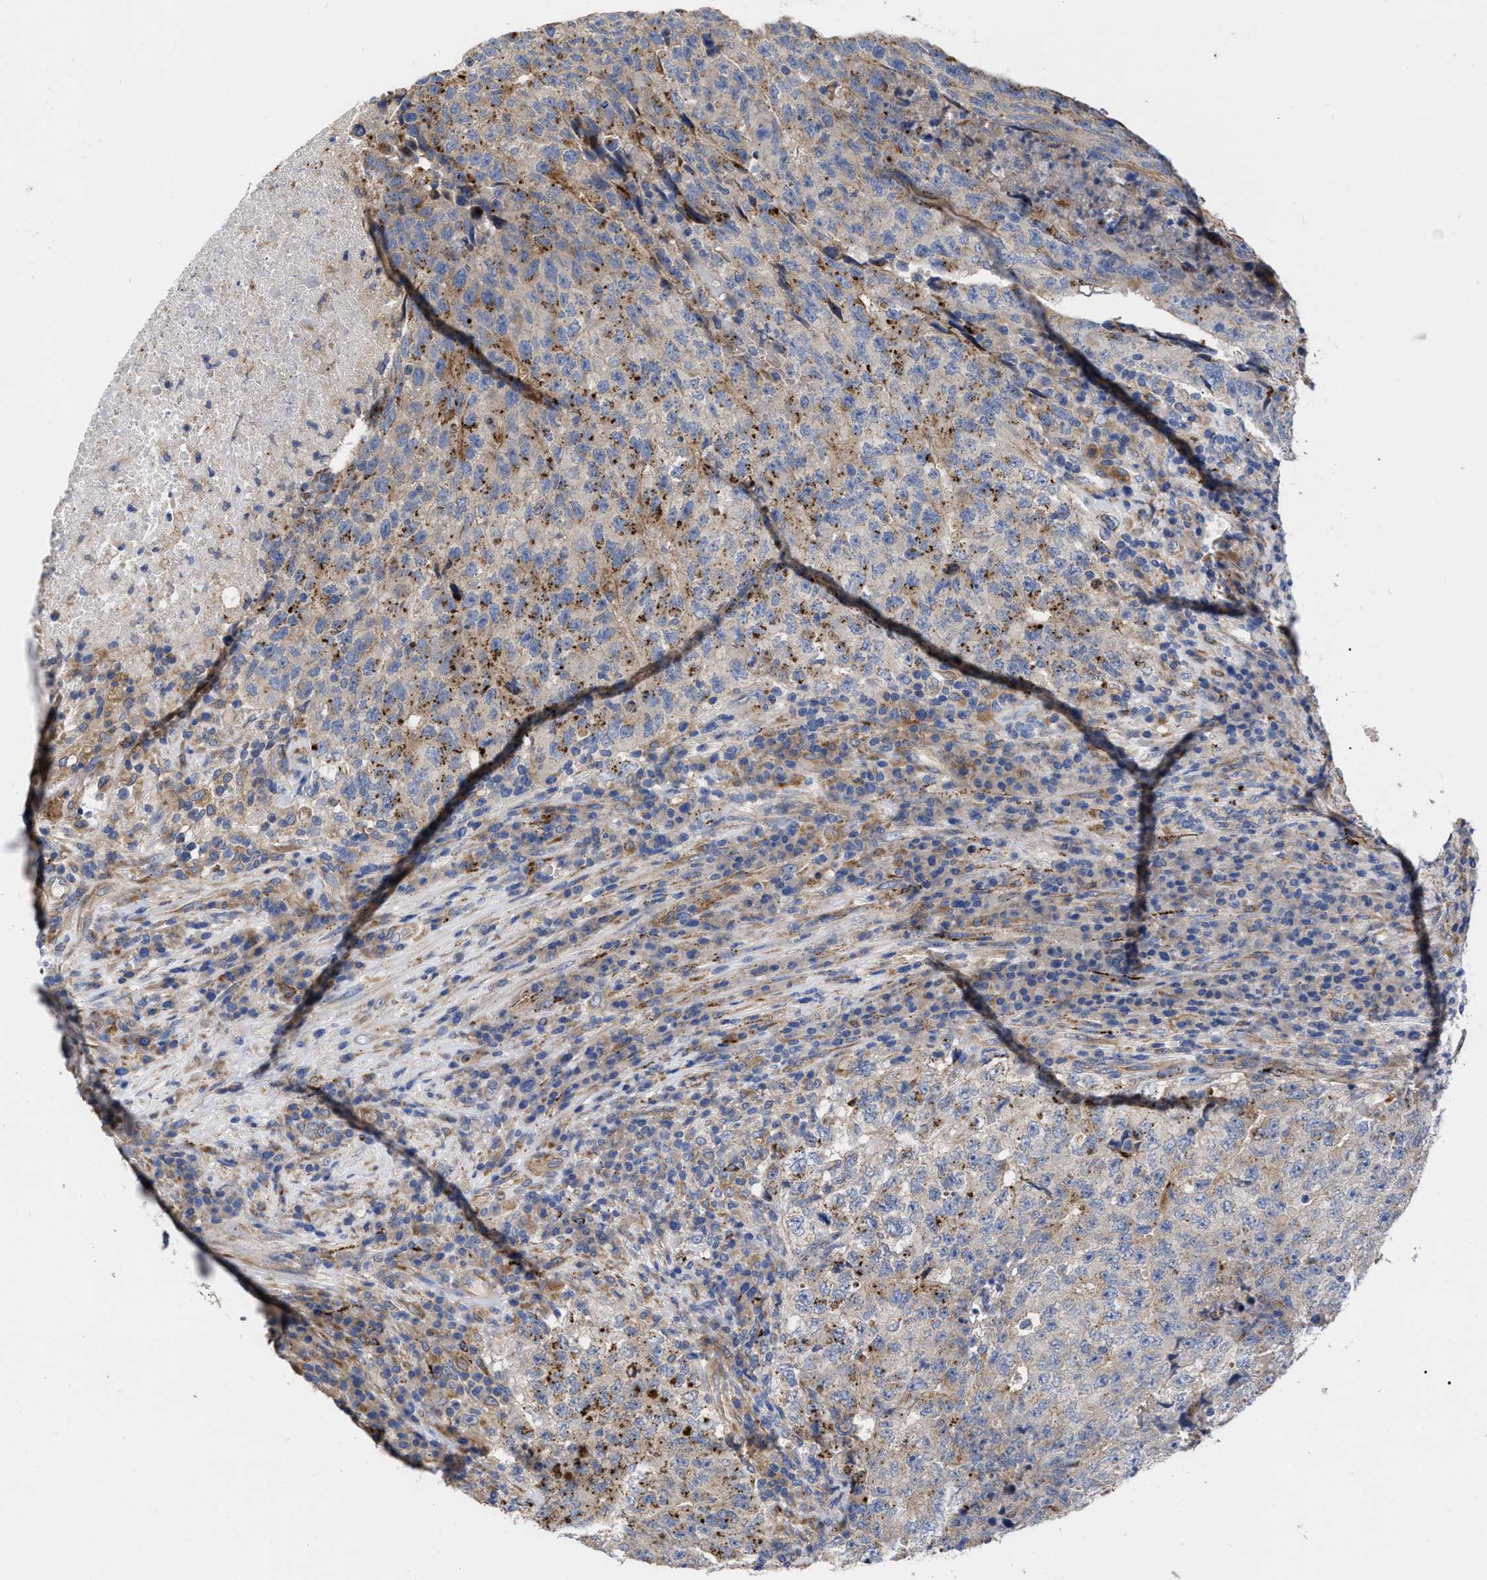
{"staining": {"intensity": "weak", "quantity": "<25%", "location": "cytoplasmic/membranous"}, "tissue": "testis cancer", "cell_type": "Tumor cells", "image_type": "cancer", "snomed": [{"axis": "morphology", "description": "Necrosis, NOS"}, {"axis": "morphology", "description": "Carcinoma, Embryonal, NOS"}, {"axis": "topography", "description": "Testis"}], "caption": "A photomicrograph of testis embryonal carcinoma stained for a protein exhibits no brown staining in tumor cells.", "gene": "MLST8", "patient": {"sex": "male", "age": 19}}